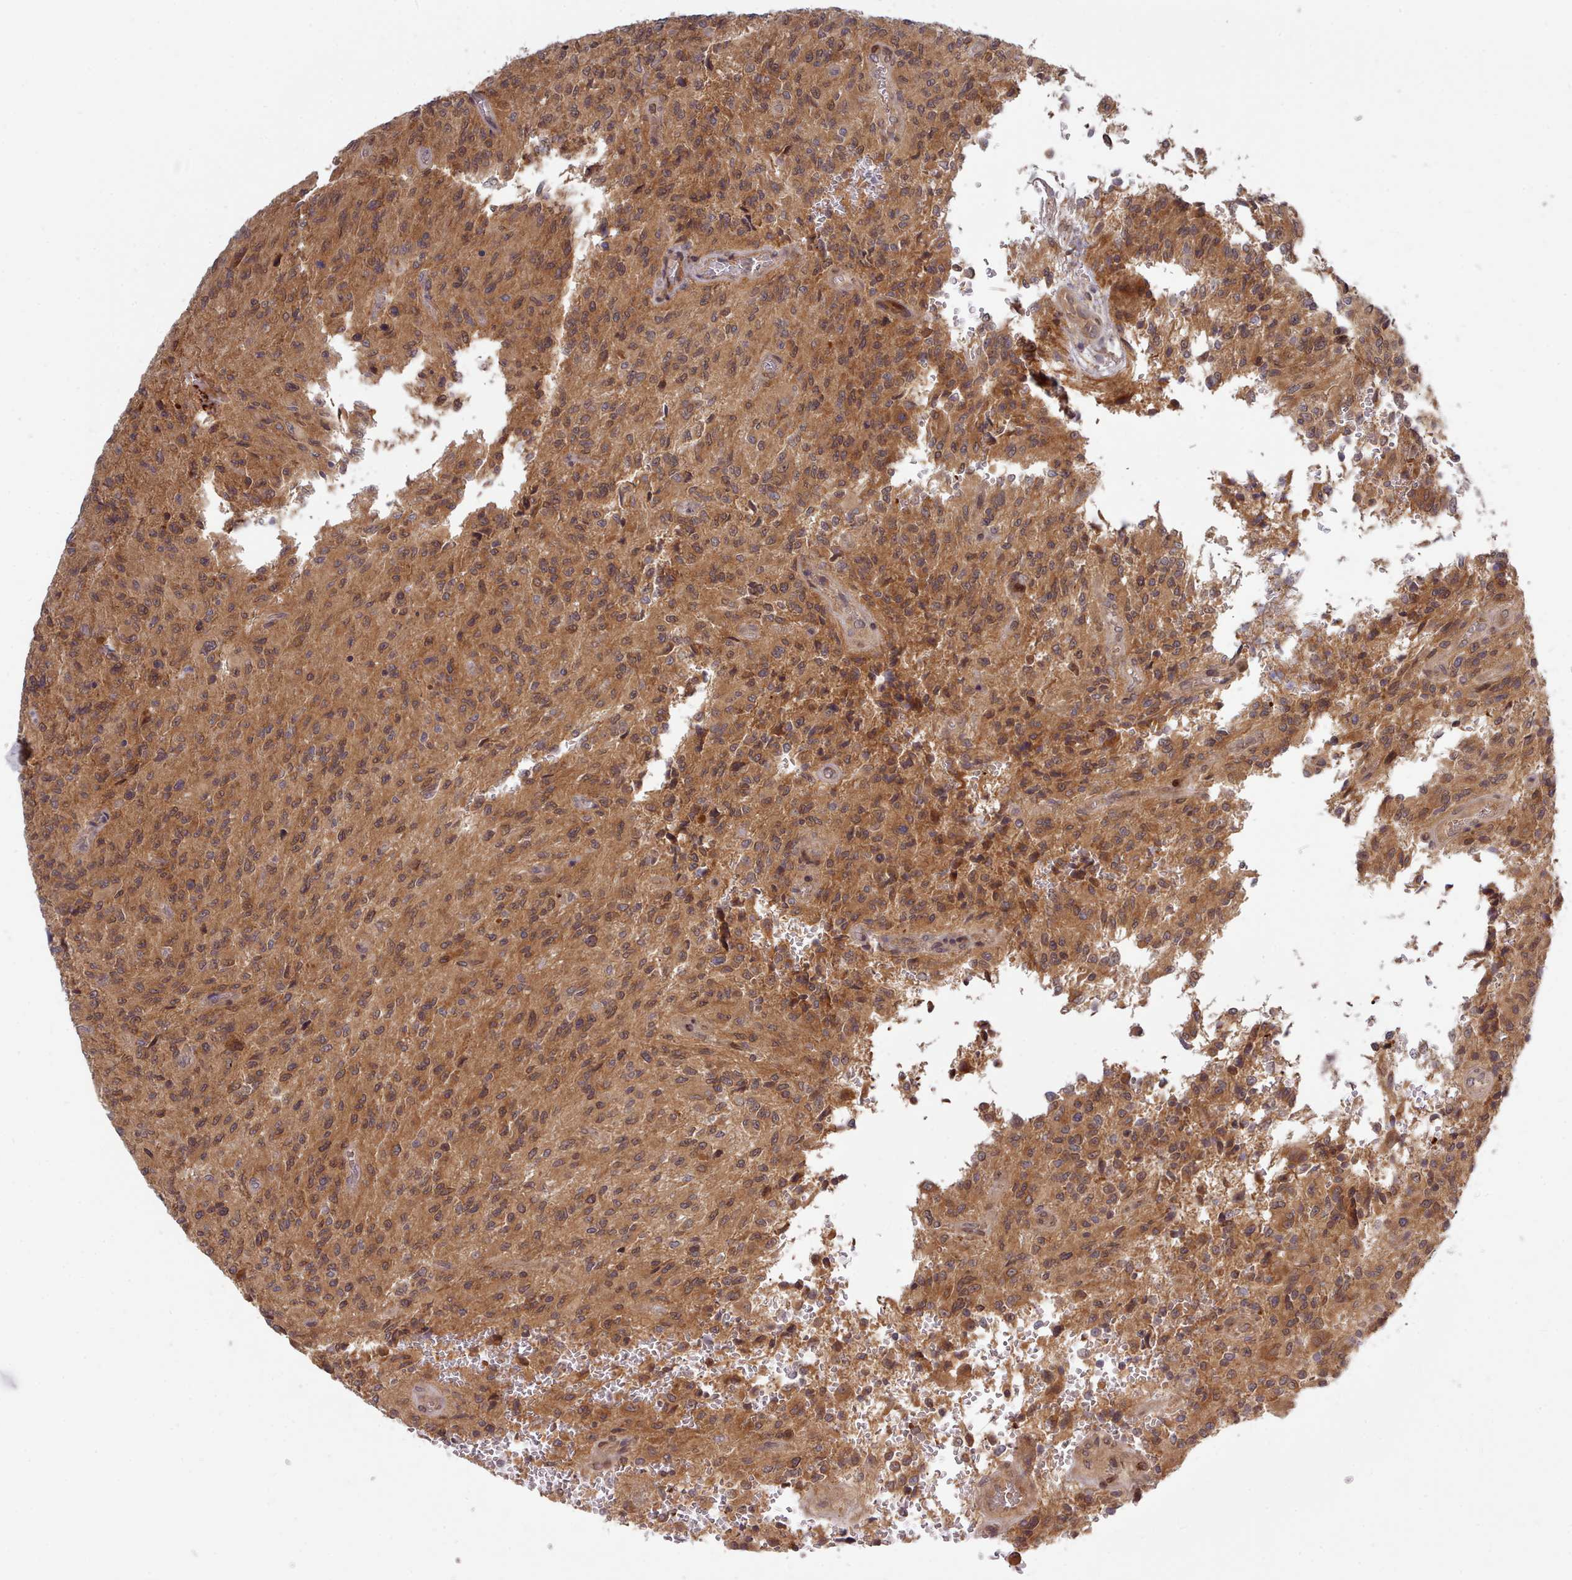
{"staining": {"intensity": "moderate", "quantity": ">75%", "location": "cytoplasmic/membranous"}, "tissue": "glioma", "cell_type": "Tumor cells", "image_type": "cancer", "snomed": [{"axis": "morphology", "description": "Normal tissue, NOS"}, {"axis": "morphology", "description": "Glioma, malignant, High grade"}, {"axis": "topography", "description": "Cerebral cortex"}], "caption": "Glioma stained with a brown dye demonstrates moderate cytoplasmic/membranous positive positivity in about >75% of tumor cells.", "gene": "UBE2G1", "patient": {"sex": "male", "age": 56}}